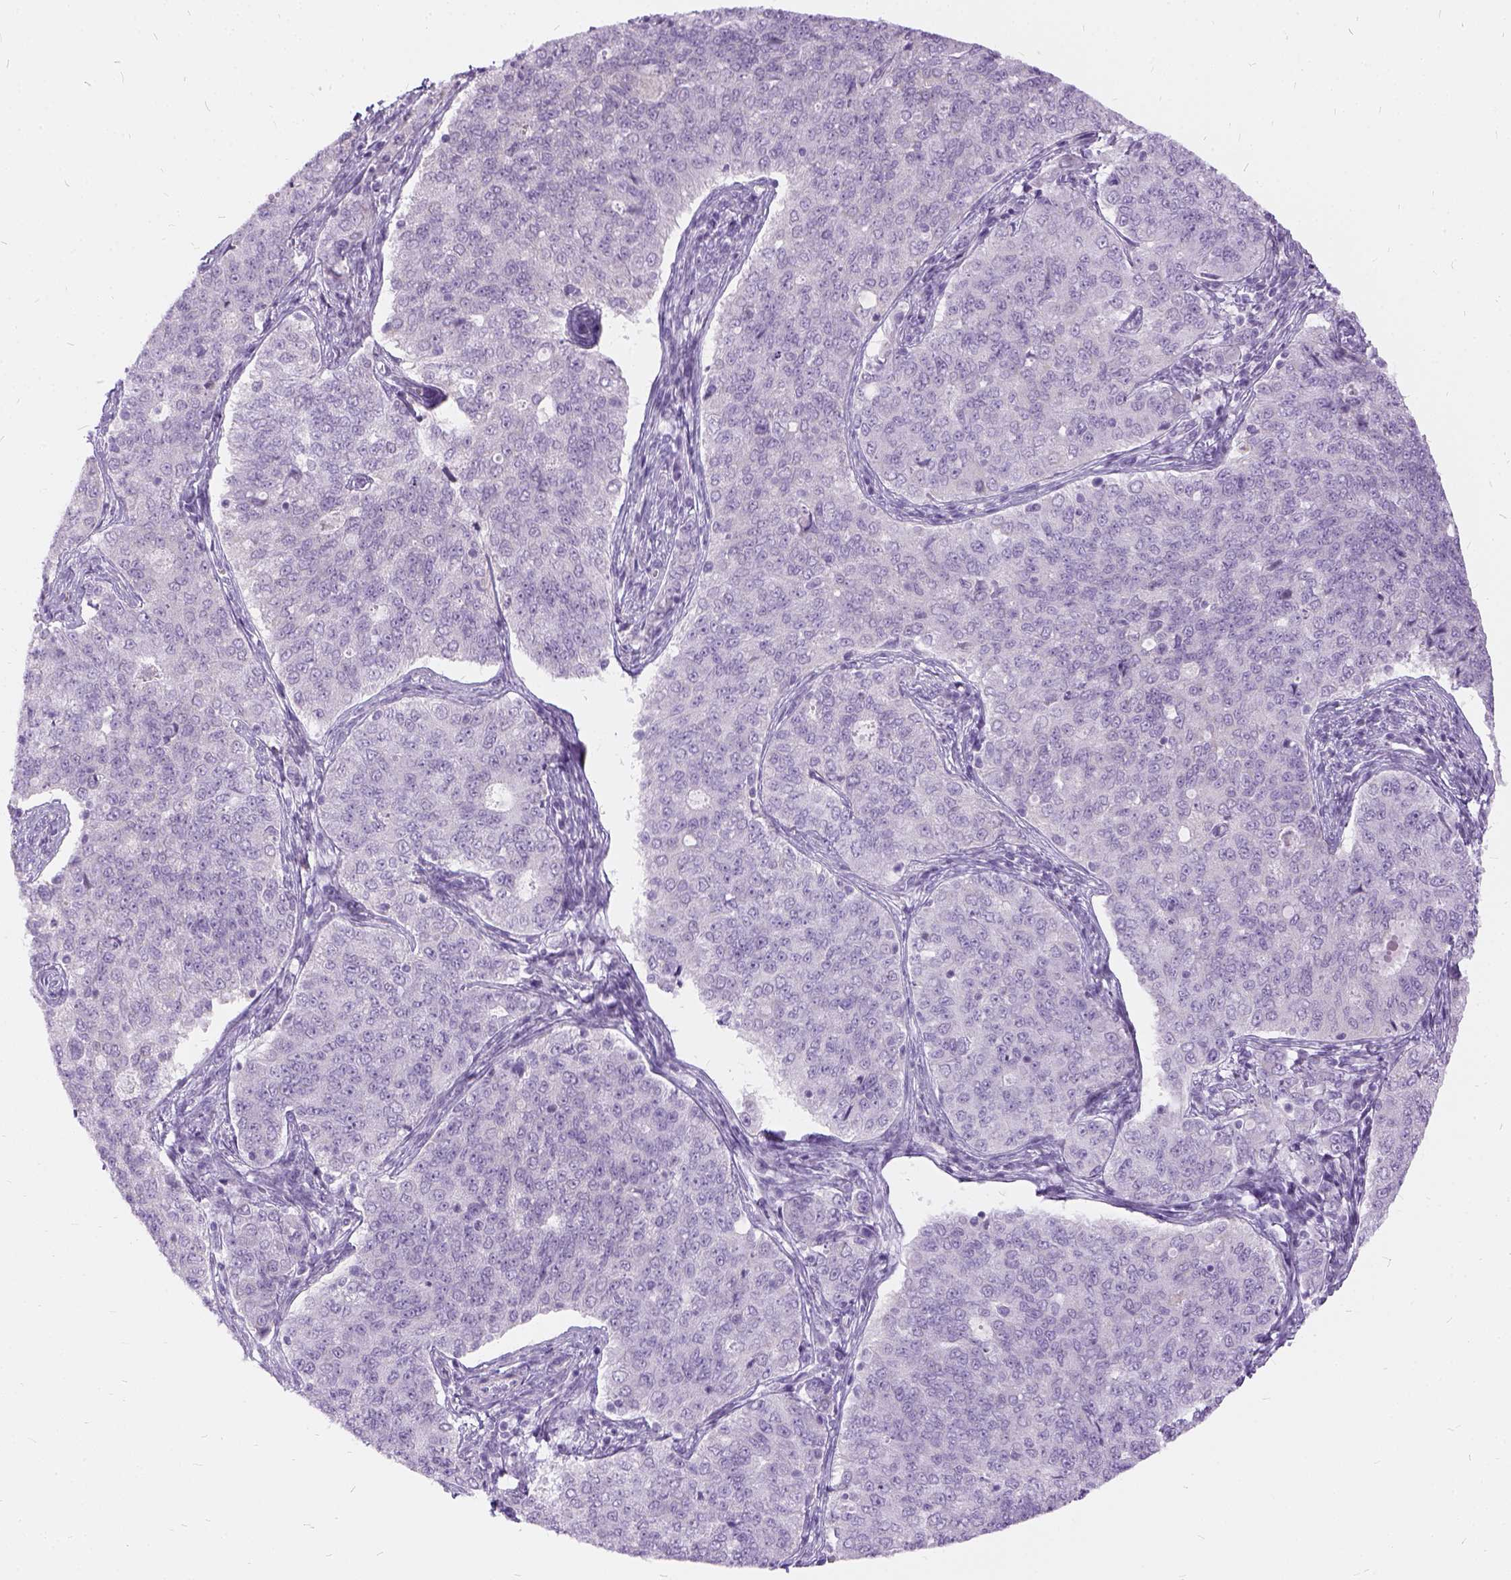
{"staining": {"intensity": "negative", "quantity": "none", "location": "none"}, "tissue": "endometrial cancer", "cell_type": "Tumor cells", "image_type": "cancer", "snomed": [{"axis": "morphology", "description": "Adenocarcinoma, NOS"}, {"axis": "topography", "description": "Endometrium"}], "caption": "Immunohistochemical staining of human adenocarcinoma (endometrial) shows no significant positivity in tumor cells.", "gene": "FDX1", "patient": {"sex": "female", "age": 43}}